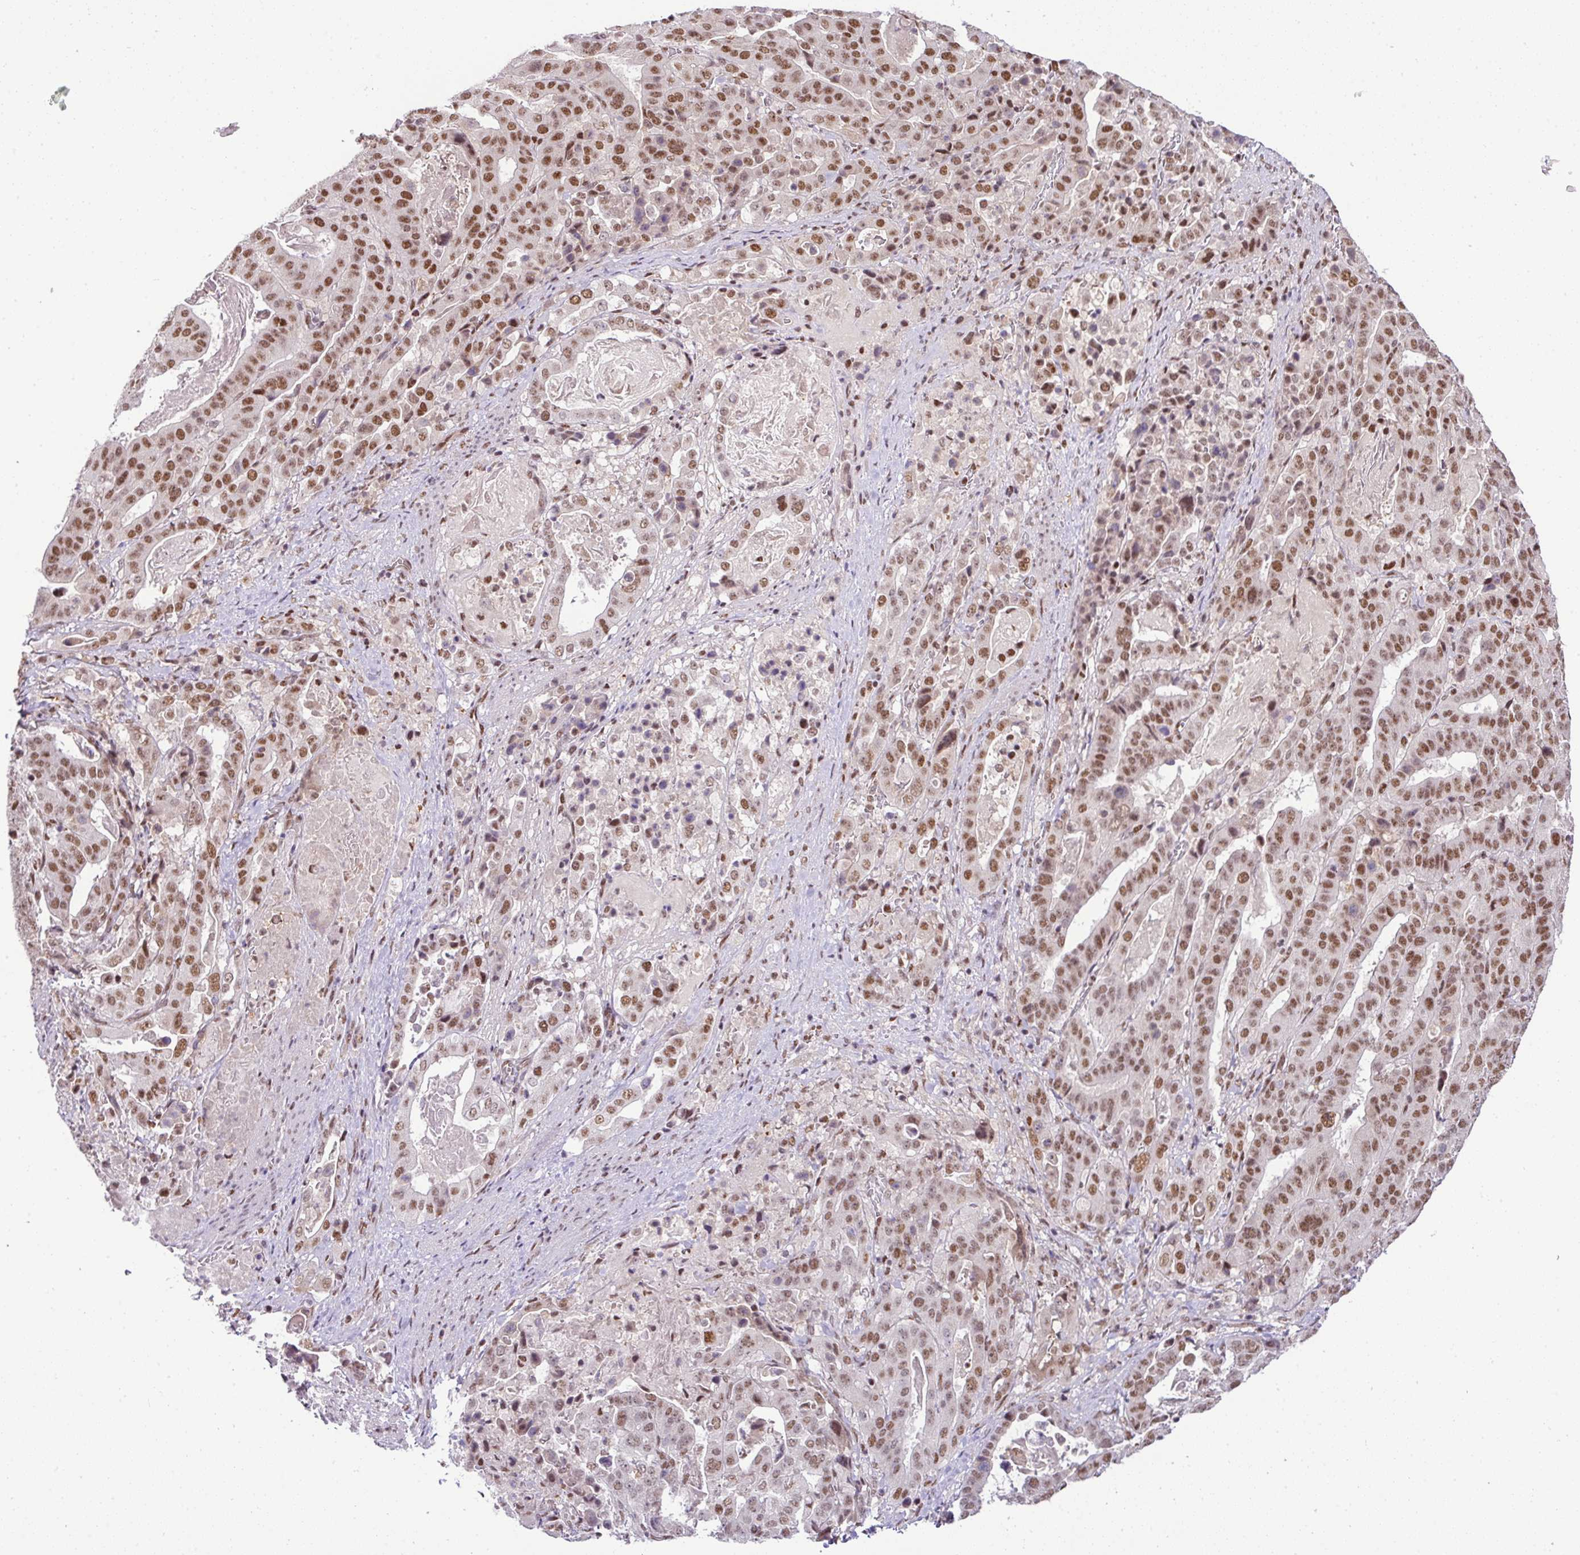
{"staining": {"intensity": "moderate", "quantity": ">75%", "location": "nuclear"}, "tissue": "stomach cancer", "cell_type": "Tumor cells", "image_type": "cancer", "snomed": [{"axis": "morphology", "description": "Adenocarcinoma, NOS"}, {"axis": "topography", "description": "Stomach"}], "caption": "Immunohistochemistry micrograph of stomach adenocarcinoma stained for a protein (brown), which displays medium levels of moderate nuclear expression in about >75% of tumor cells.", "gene": "PGAP4", "patient": {"sex": "male", "age": 48}}